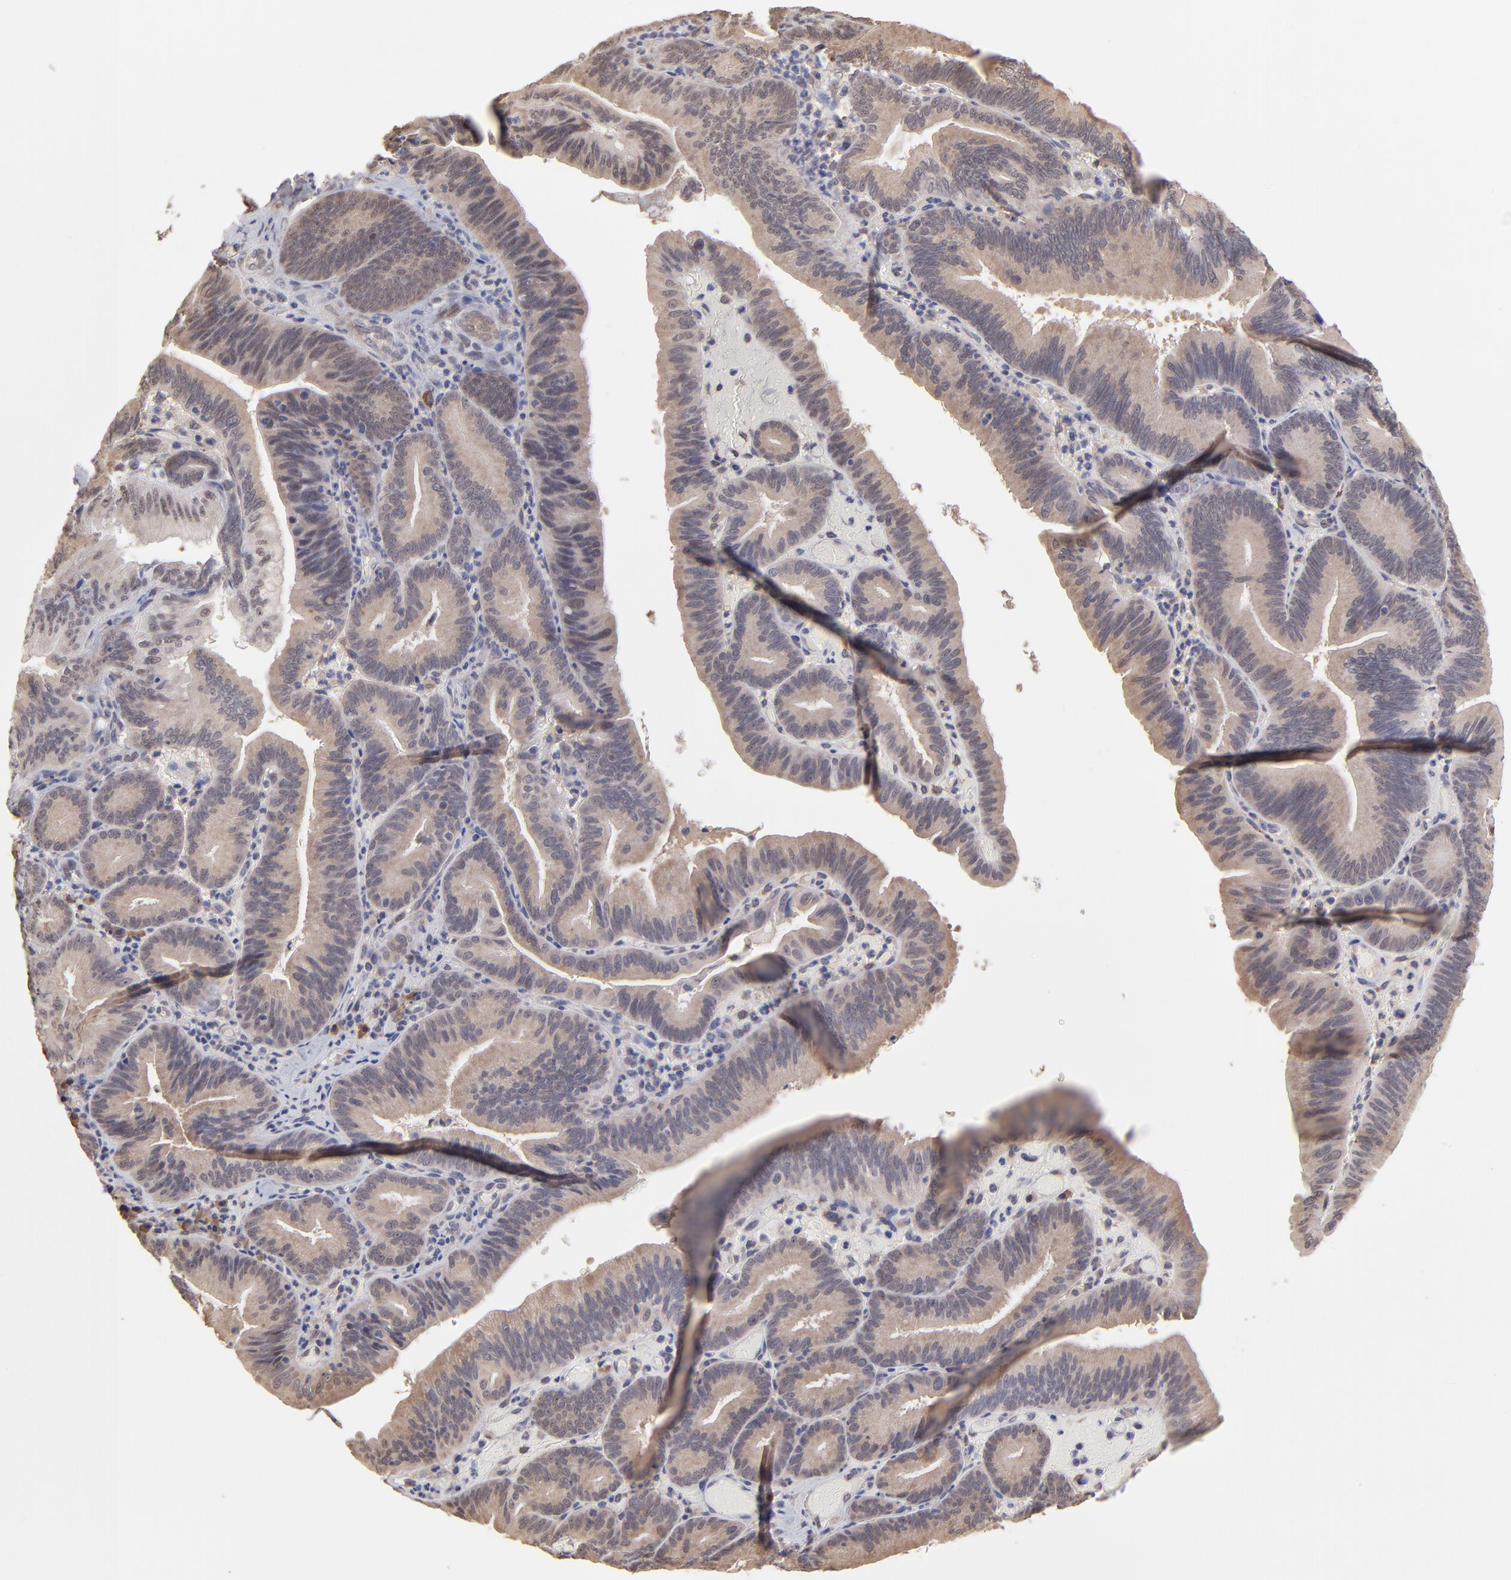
{"staining": {"intensity": "weak", "quantity": ">75%", "location": "cytoplasmic/membranous"}, "tissue": "pancreatic cancer", "cell_type": "Tumor cells", "image_type": "cancer", "snomed": [{"axis": "morphology", "description": "Adenocarcinoma, NOS"}, {"axis": "topography", "description": "Pancreas"}], "caption": "Weak cytoplasmic/membranous protein expression is identified in about >75% of tumor cells in pancreatic cancer (adenocarcinoma).", "gene": "CHL1", "patient": {"sex": "male", "age": 82}}